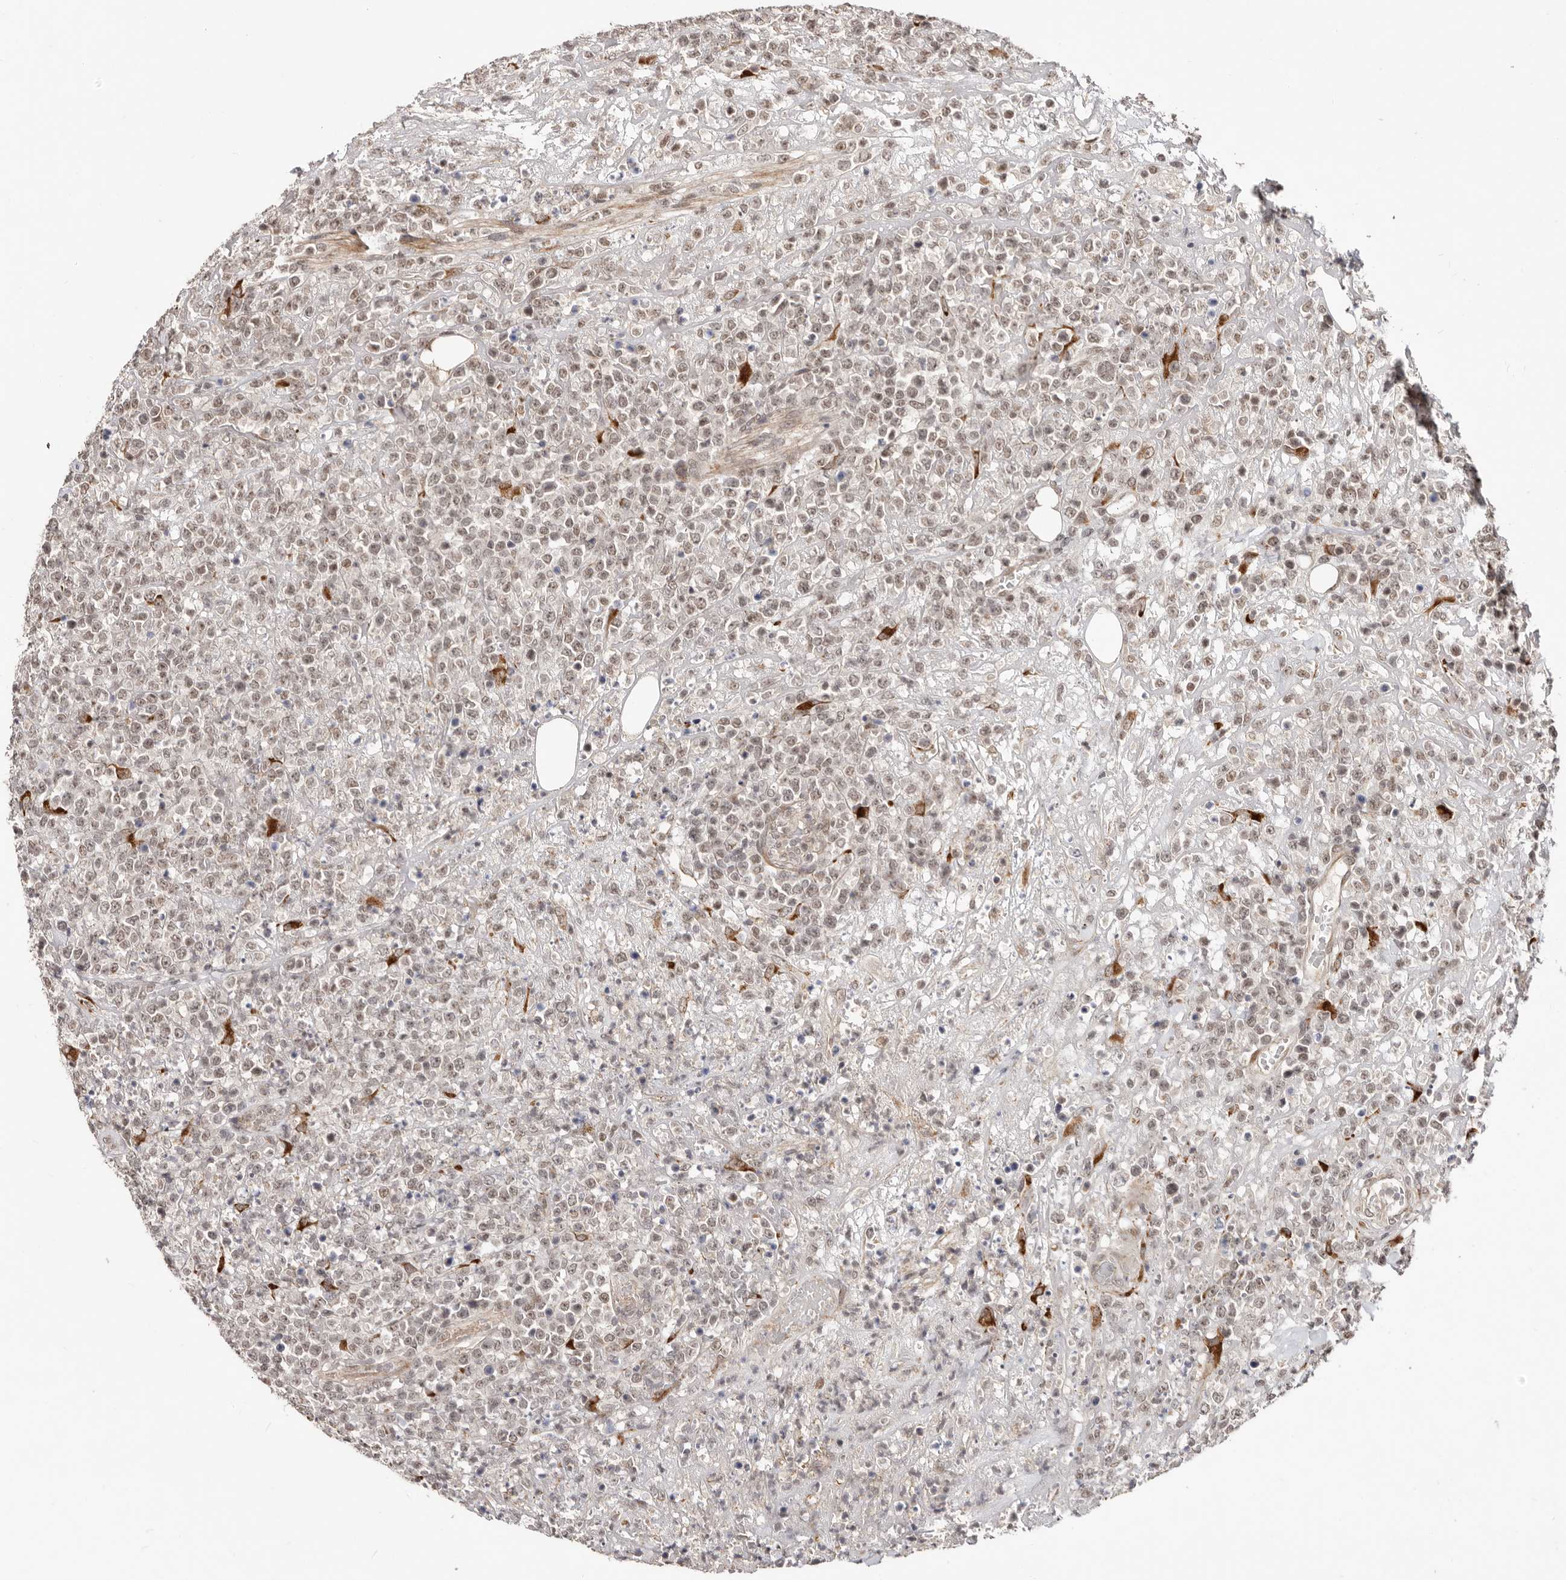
{"staining": {"intensity": "weak", "quantity": ">75%", "location": "nuclear"}, "tissue": "lymphoma", "cell_type": "Tumor cells", "image_type": "cancer", "snomed": [{"axis": "morphology", "description": "Malignant lymphoma, non-Hodgkin's type, High grade"}, {"axis": "topography", "description": "Colon"}], "caption": "Weak nuclear positivity is seen in about >75% of tumor cells in lymphoma. The staining was performed using DAB, with brown indicating positive protein expression. Nuclei are stained blue with hematoxylin.", "gene": "SRCAP", "patient": {"sex": "female", "age": 53}}